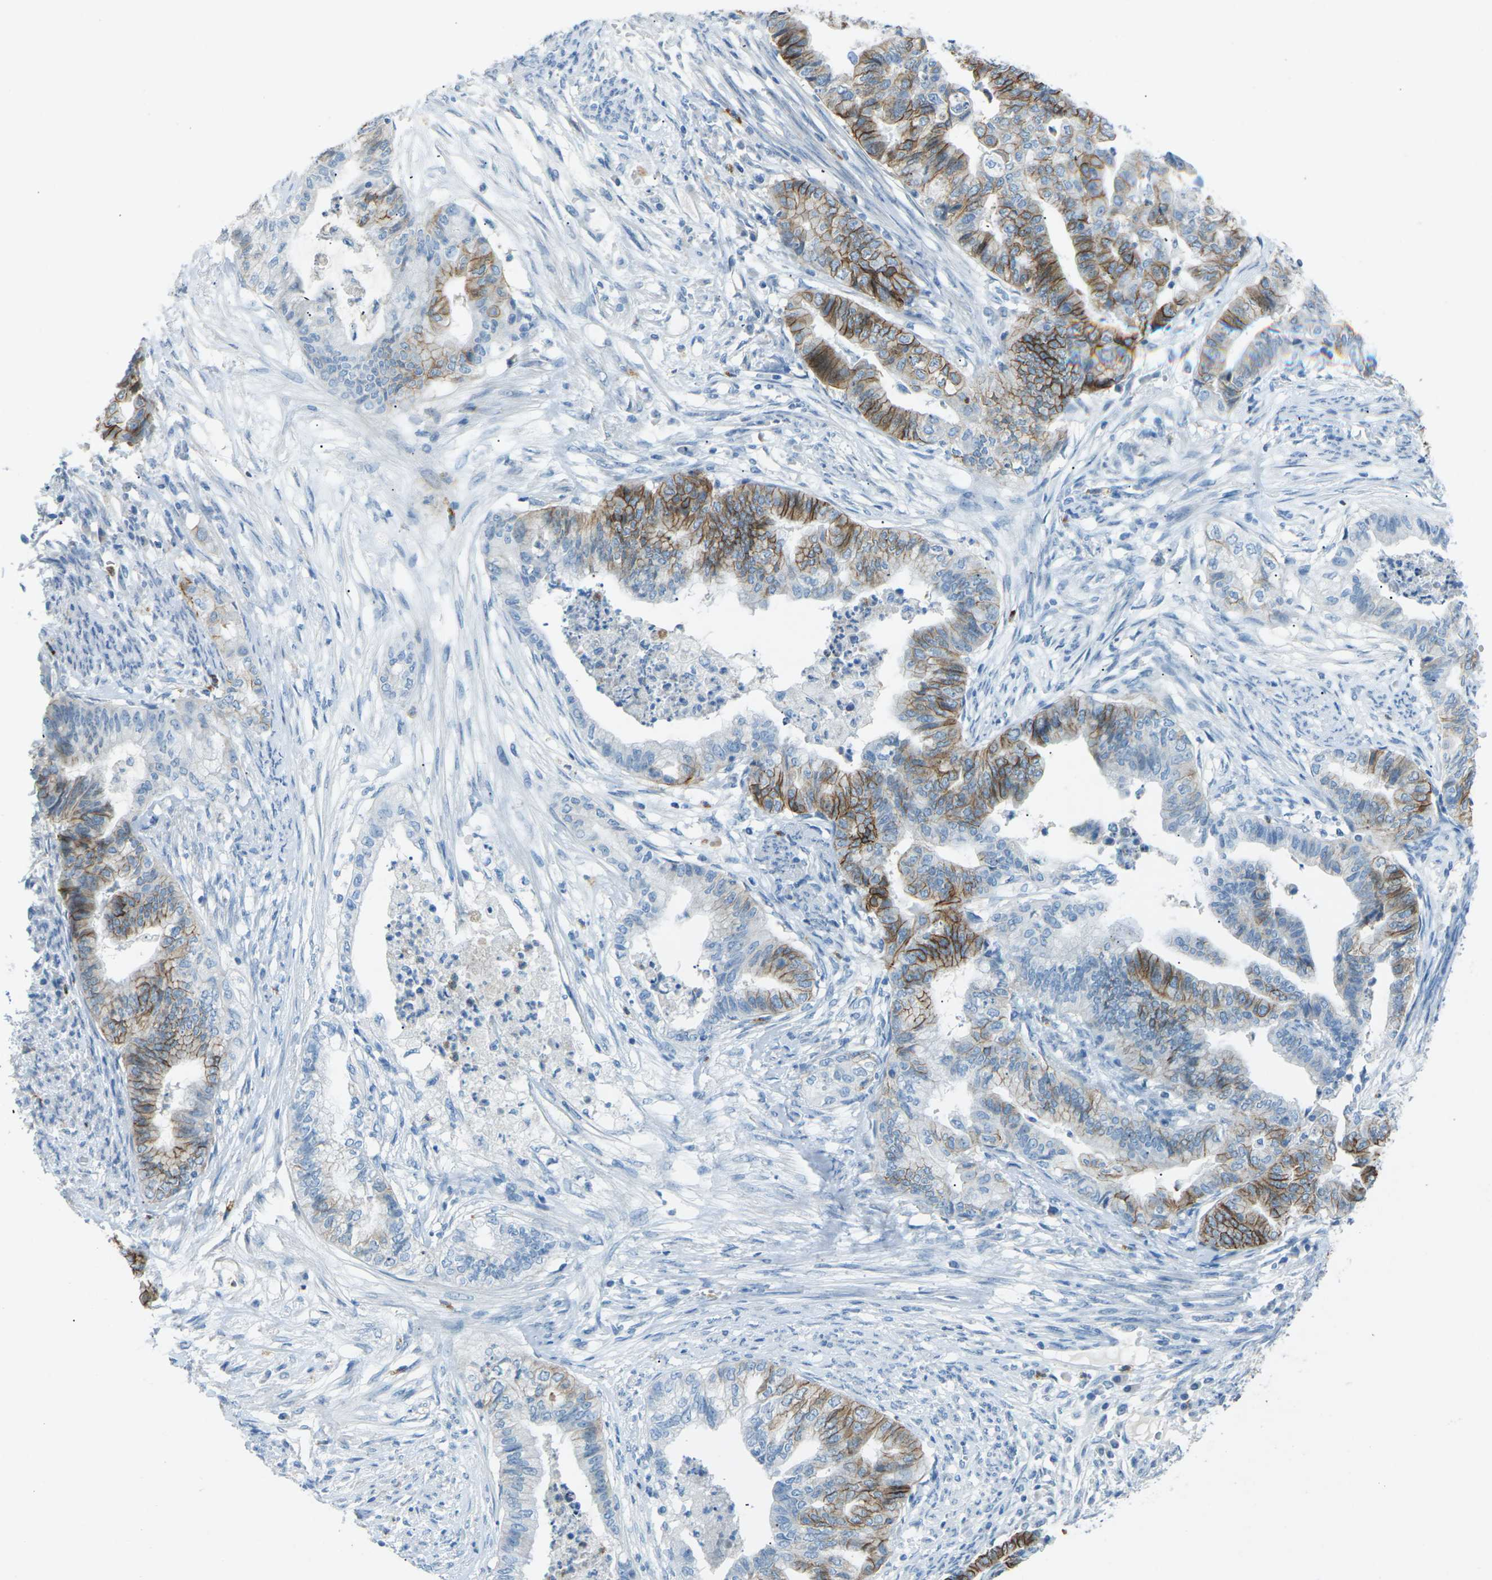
{"staining": {"intensity": "strong", "quantity": "25%-75%", "location": "cytoplasmic/membranous"}, "tissue": "endometrial cancer", "cell_type": "Tumor cells", "image_type": "cancer", "snomed": [{"axis": "morphology", "description": "Adenocarcinoma, NOS"}, {"axis": "topography", "description": "Endometrium"}], "caption": "An immunohistochemistry micrograph of neoplastic tissue is shown. Protein staining in brown labels strong cytoplasmic/membranous positivity in endometrial adenocarcinoma within tumor cells.", "gene": "CDH16", "patient": {"sex": "female", "age": 79}}